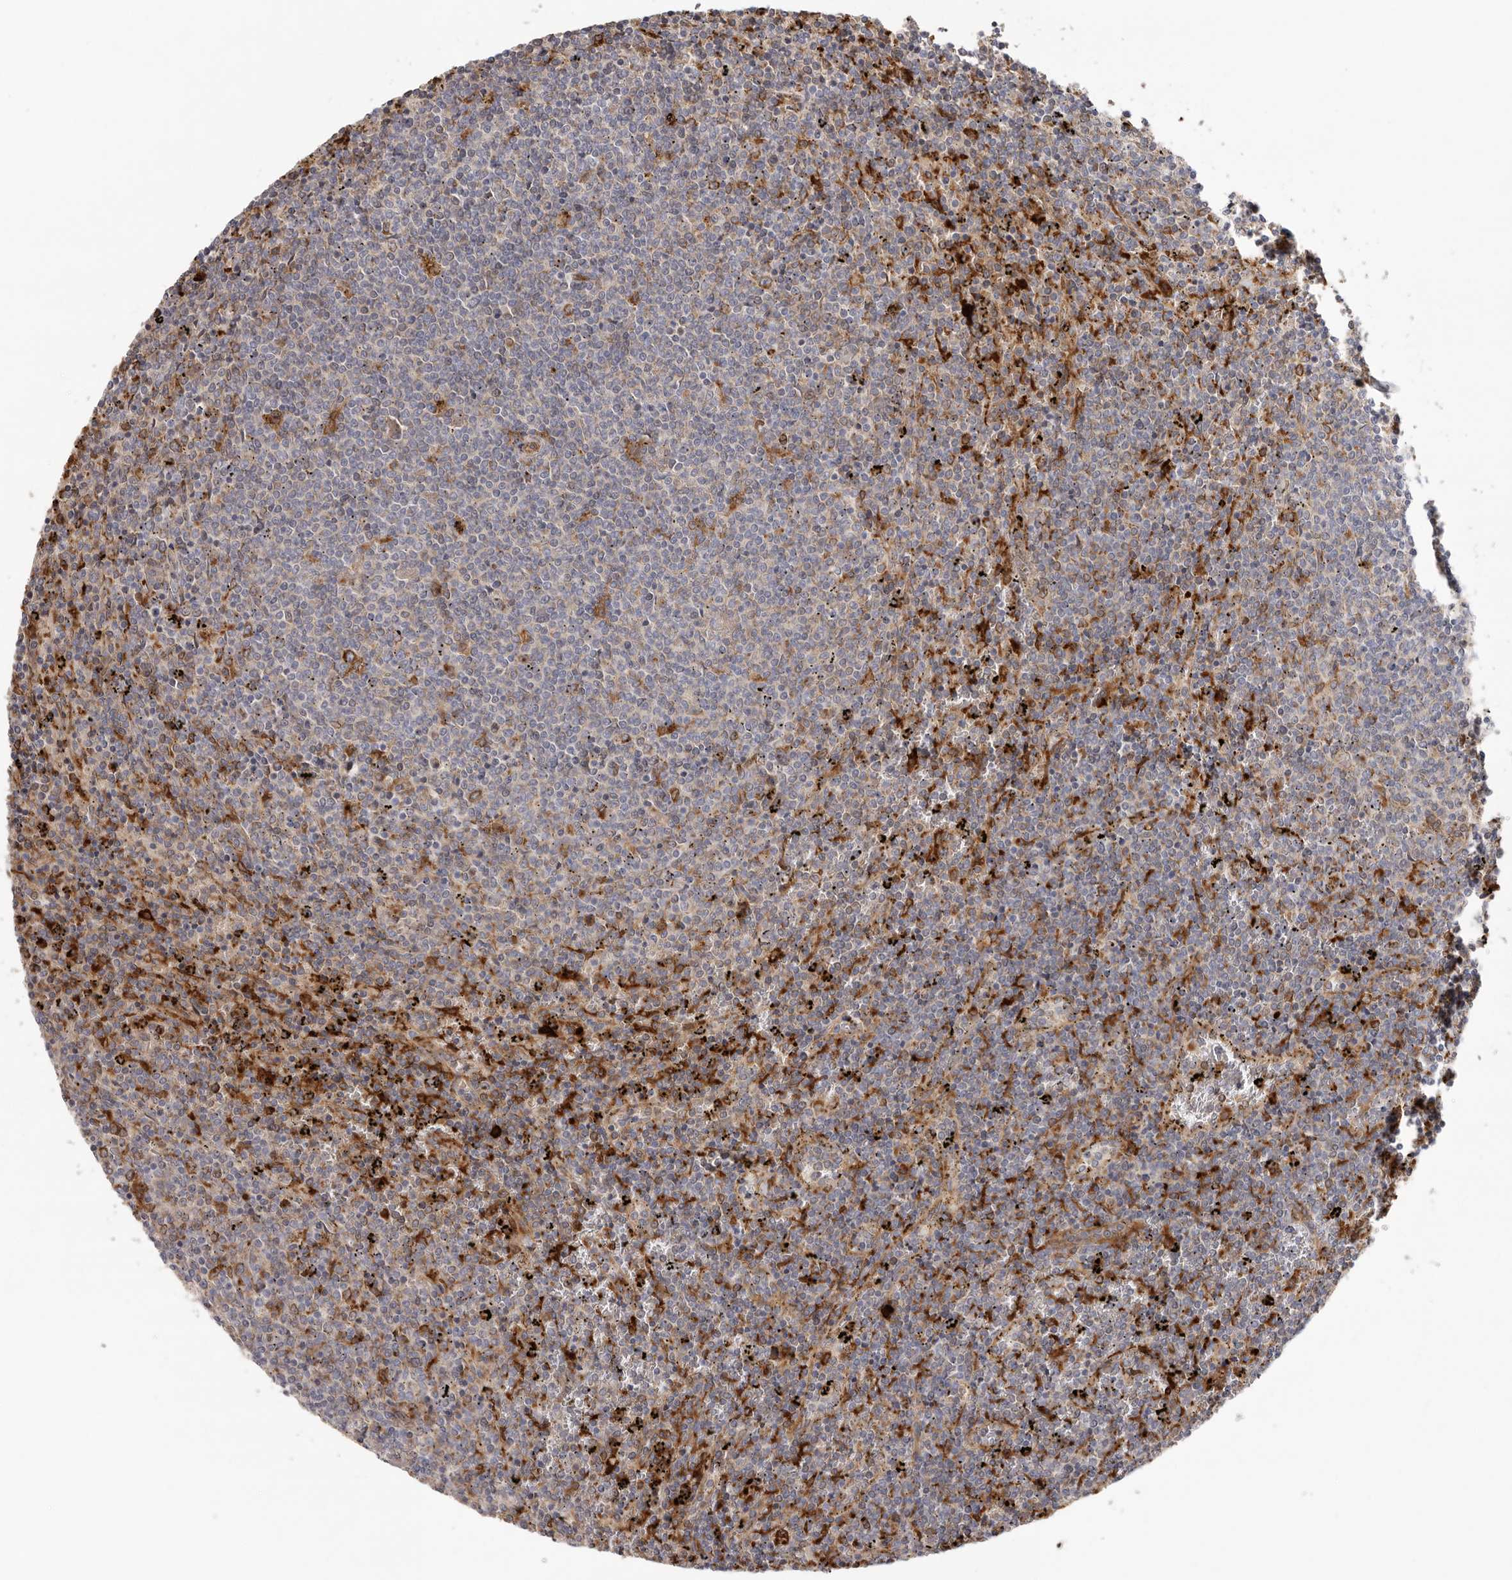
{"staining": {"intensity": "negative", "quantity": "none", "location": "none"}, "tissue": "lymphoma", "cell_type": "Tumor cells", "image_type": "cancer", "snomed": [{"axis": "morphology", "description": "Malignant lymphoma, non-Hodgkin's type, Low grade"}, {"axis": "topography", "description": "Spleen"}], "caption": "IHC of lymphoma reveals no expression in tumor cells.", "gene": "GRN", "patient": {"sex": "female", "age": 50}}